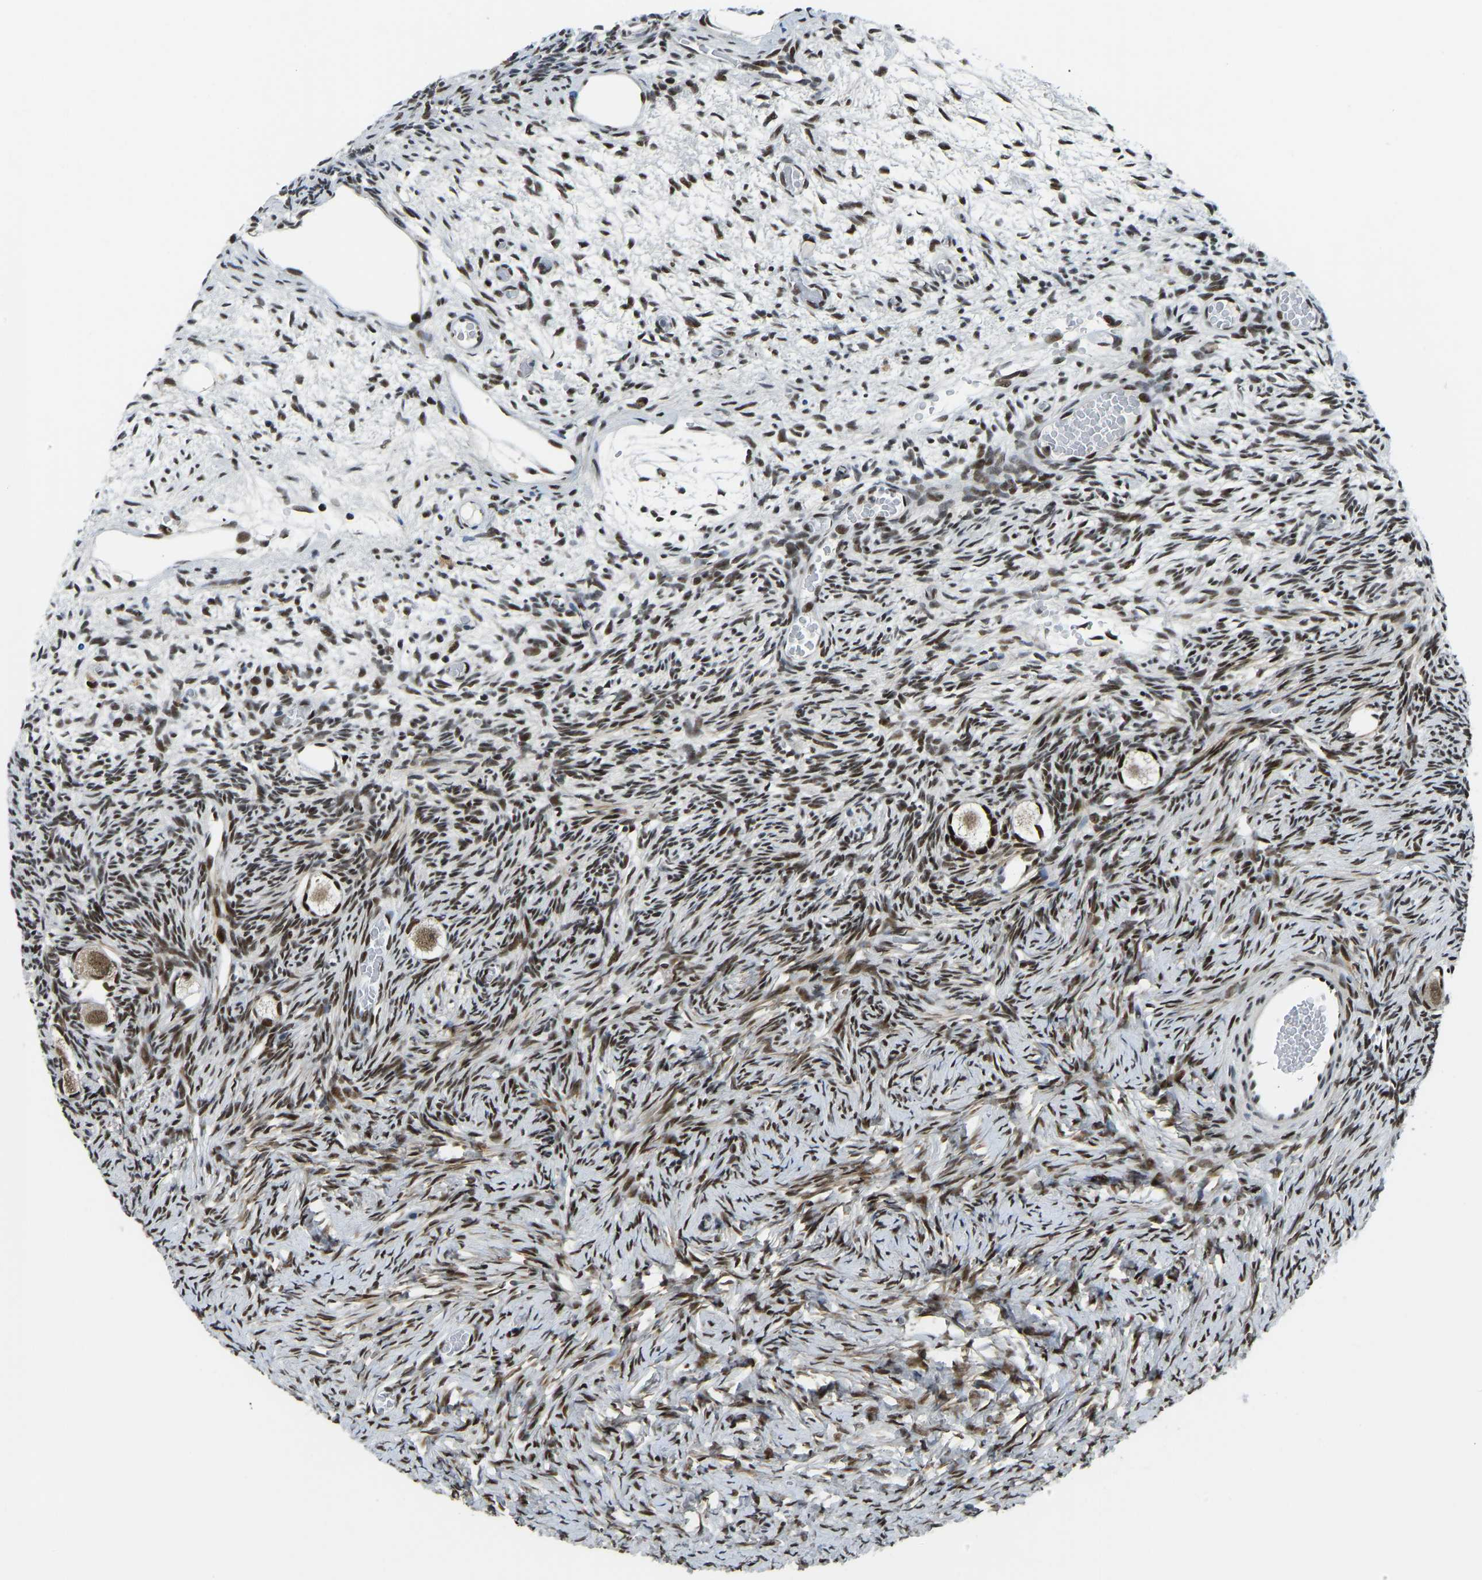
{"staining": {"intensity": "moderate", "quantity": ">75%", "location": "cytoplasmic/membranous,nuclear"}, "tissue": "ovary", "cell_type": "Follicle cells", "image_type": "normal", "snomed": [{"axis": "morphology", "description": "Normal tissue, NOS"}, {"axis": "topography", "description": "Ovary"}], "caption": "Protein staining of normal ovary reveals moderate cytoplasmic/membranous,nuclear expression in approximately >75% of follicle cells.", "gene": "FOXK1", "patient": {"sex": "female", "age": 27}}